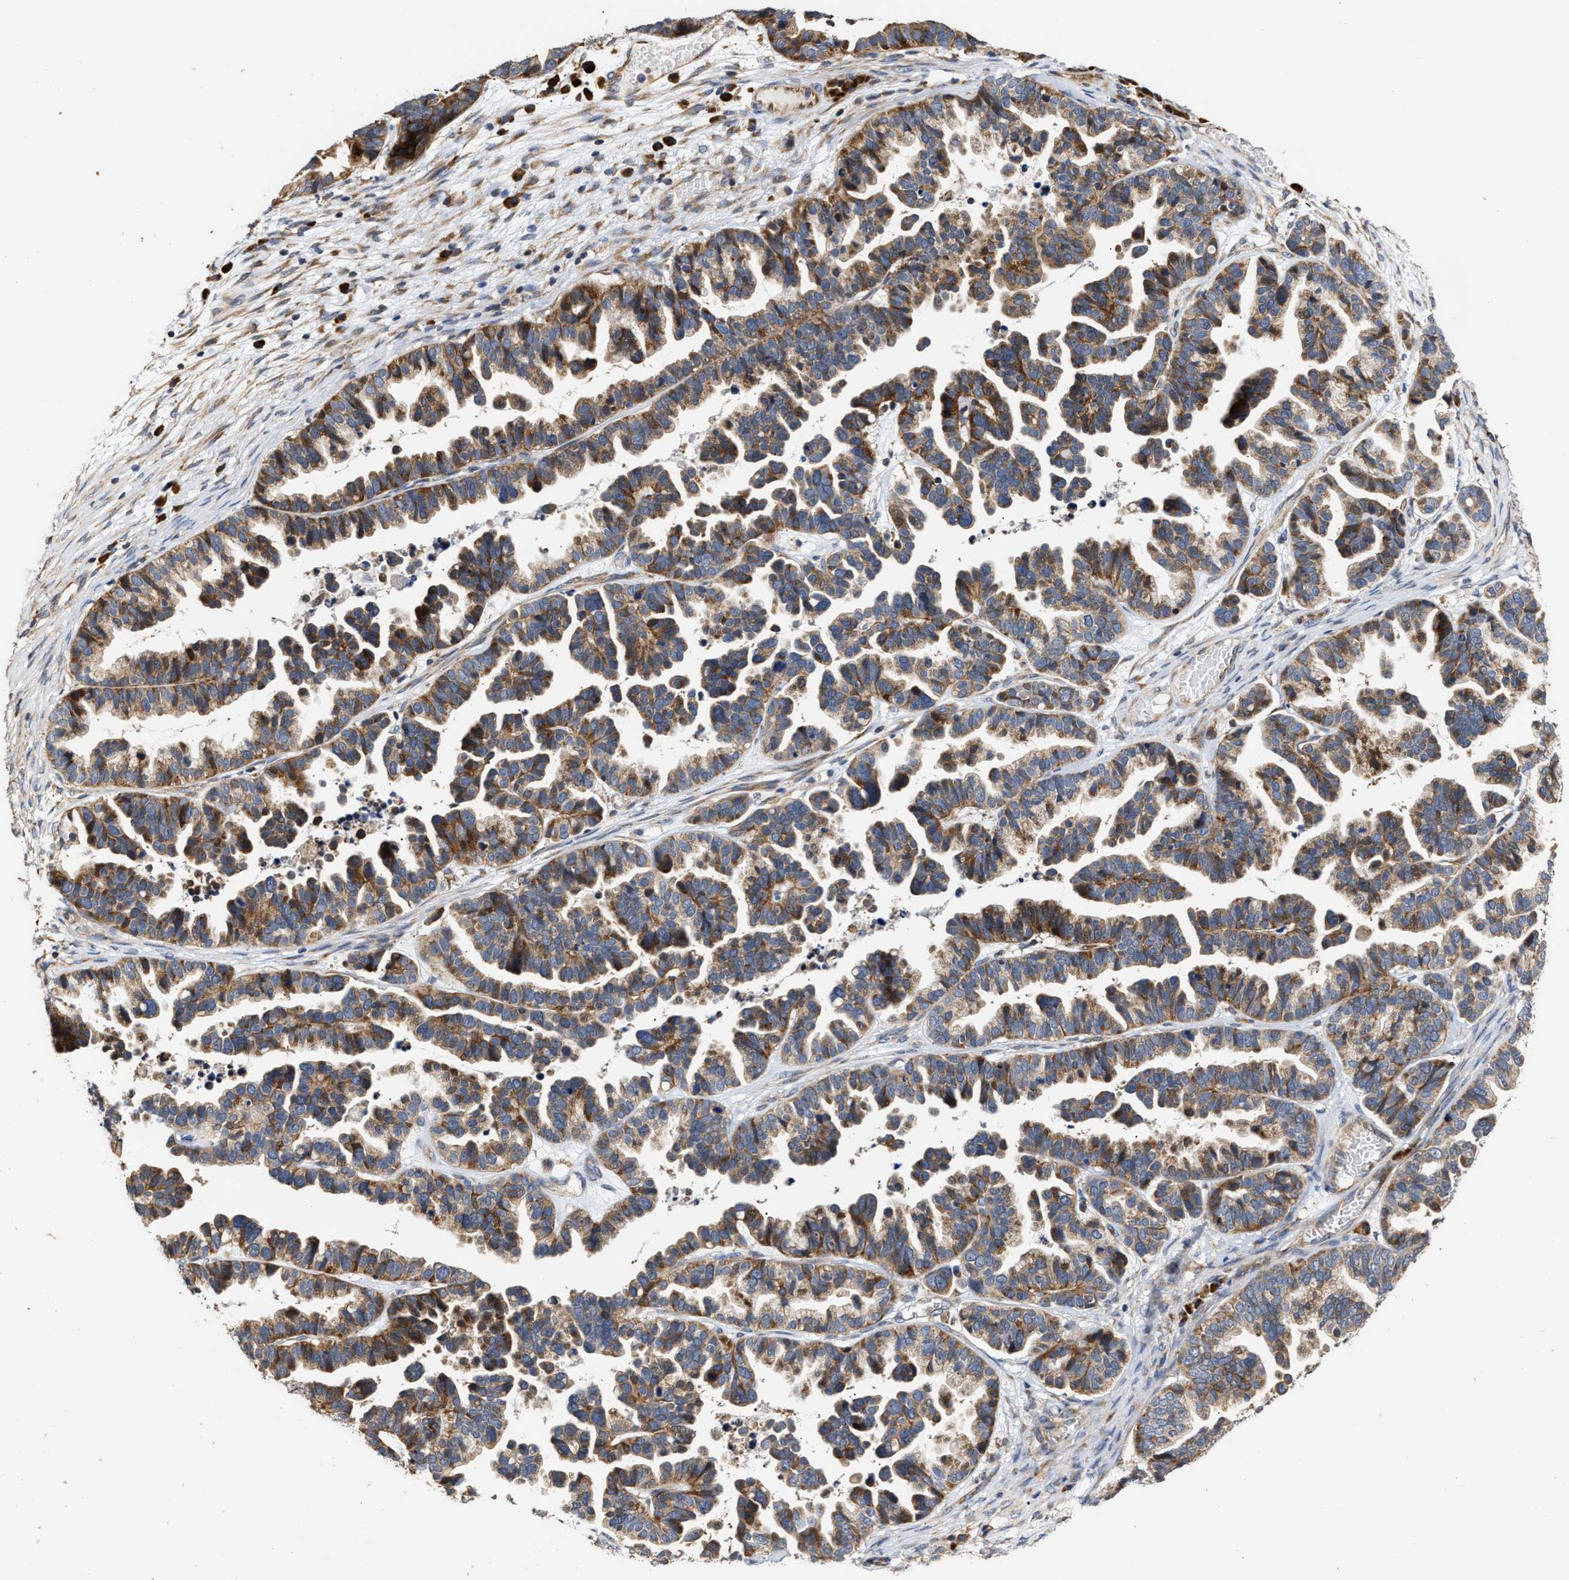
{"staining": {"intensity": "moderate", "quantity": ">75%", "location": "cytoplasmic/membranous"}, "tissue": "ovarian cancer", "cell_type": "Tumor cells", "image_type": "cancer", "snomed": [{"axis": "morphology", "description": "Cystadenocarcinoma, serous, NOS"}, {"axis": "topography", "description": "Ovary"}], "caption": "Serous cystadenocarcinoma (ovarian) stained with IHC reveals moderate cytoplasmic/membranous positivity in approximately >75% of tumor cells.", "gene": "CLIP2", "patient": {"sex": "female", "age": 56}}